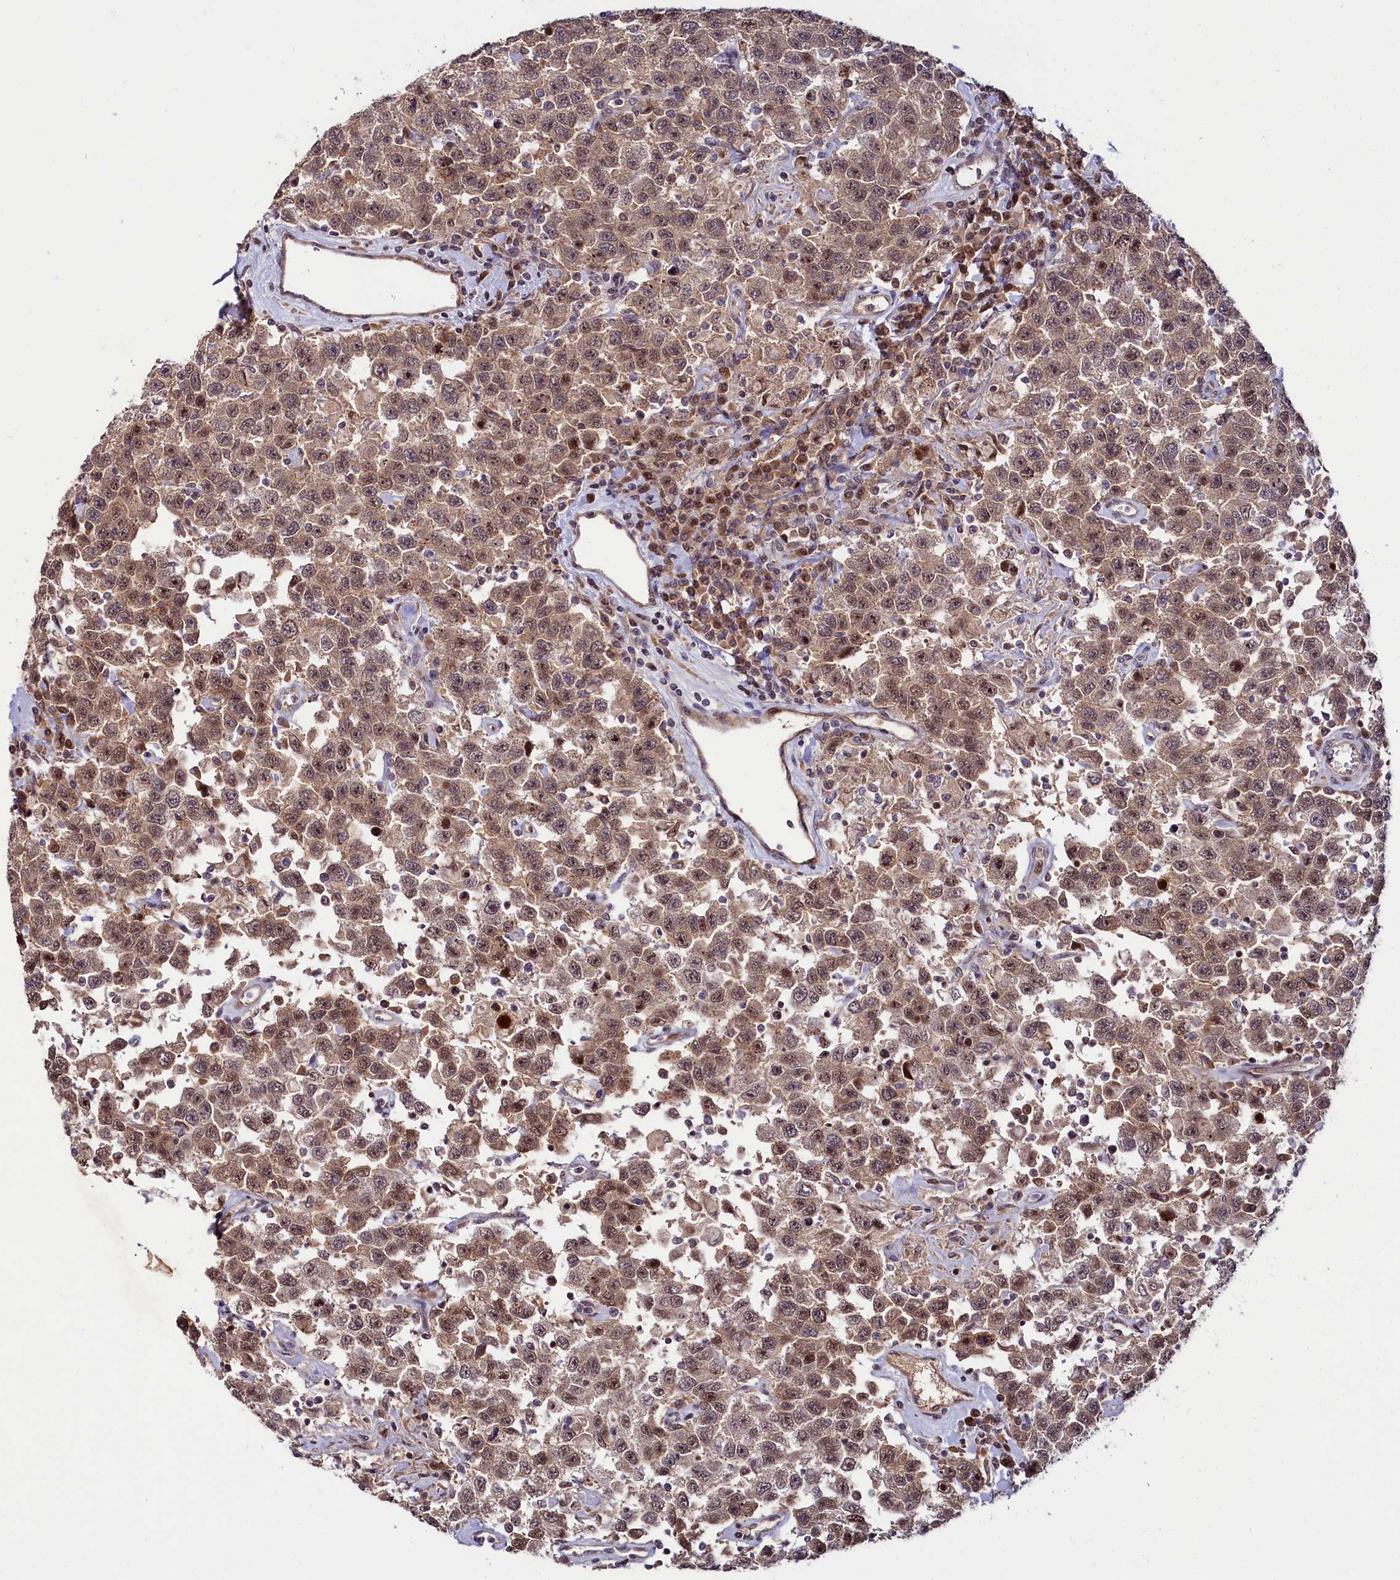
{"staining": {"intensity": "moderate", "quantity": ">75%", "location": "cytoplasmic/membranous,nuclear"}, "tissue": "testis cancer", "cell_type": "Tumor cells", "image_type": "cancer", "snomed": [{"axis": "morphology", "description": "Seminoma, NOS"}, {"axis": "topography", "description": "Testis"}], "caption": "Immunohistochemistry (DAB (3,3'-diaminobenzidine)) staining of human testis cancer (seminoma) demonstrates moderate cytoplasmic/membranous and nuclear protein positivity in approximately >75% of tumor cells.", "gene": "N4BP2L1", "patient": {"sex": "male", "age": 41}}